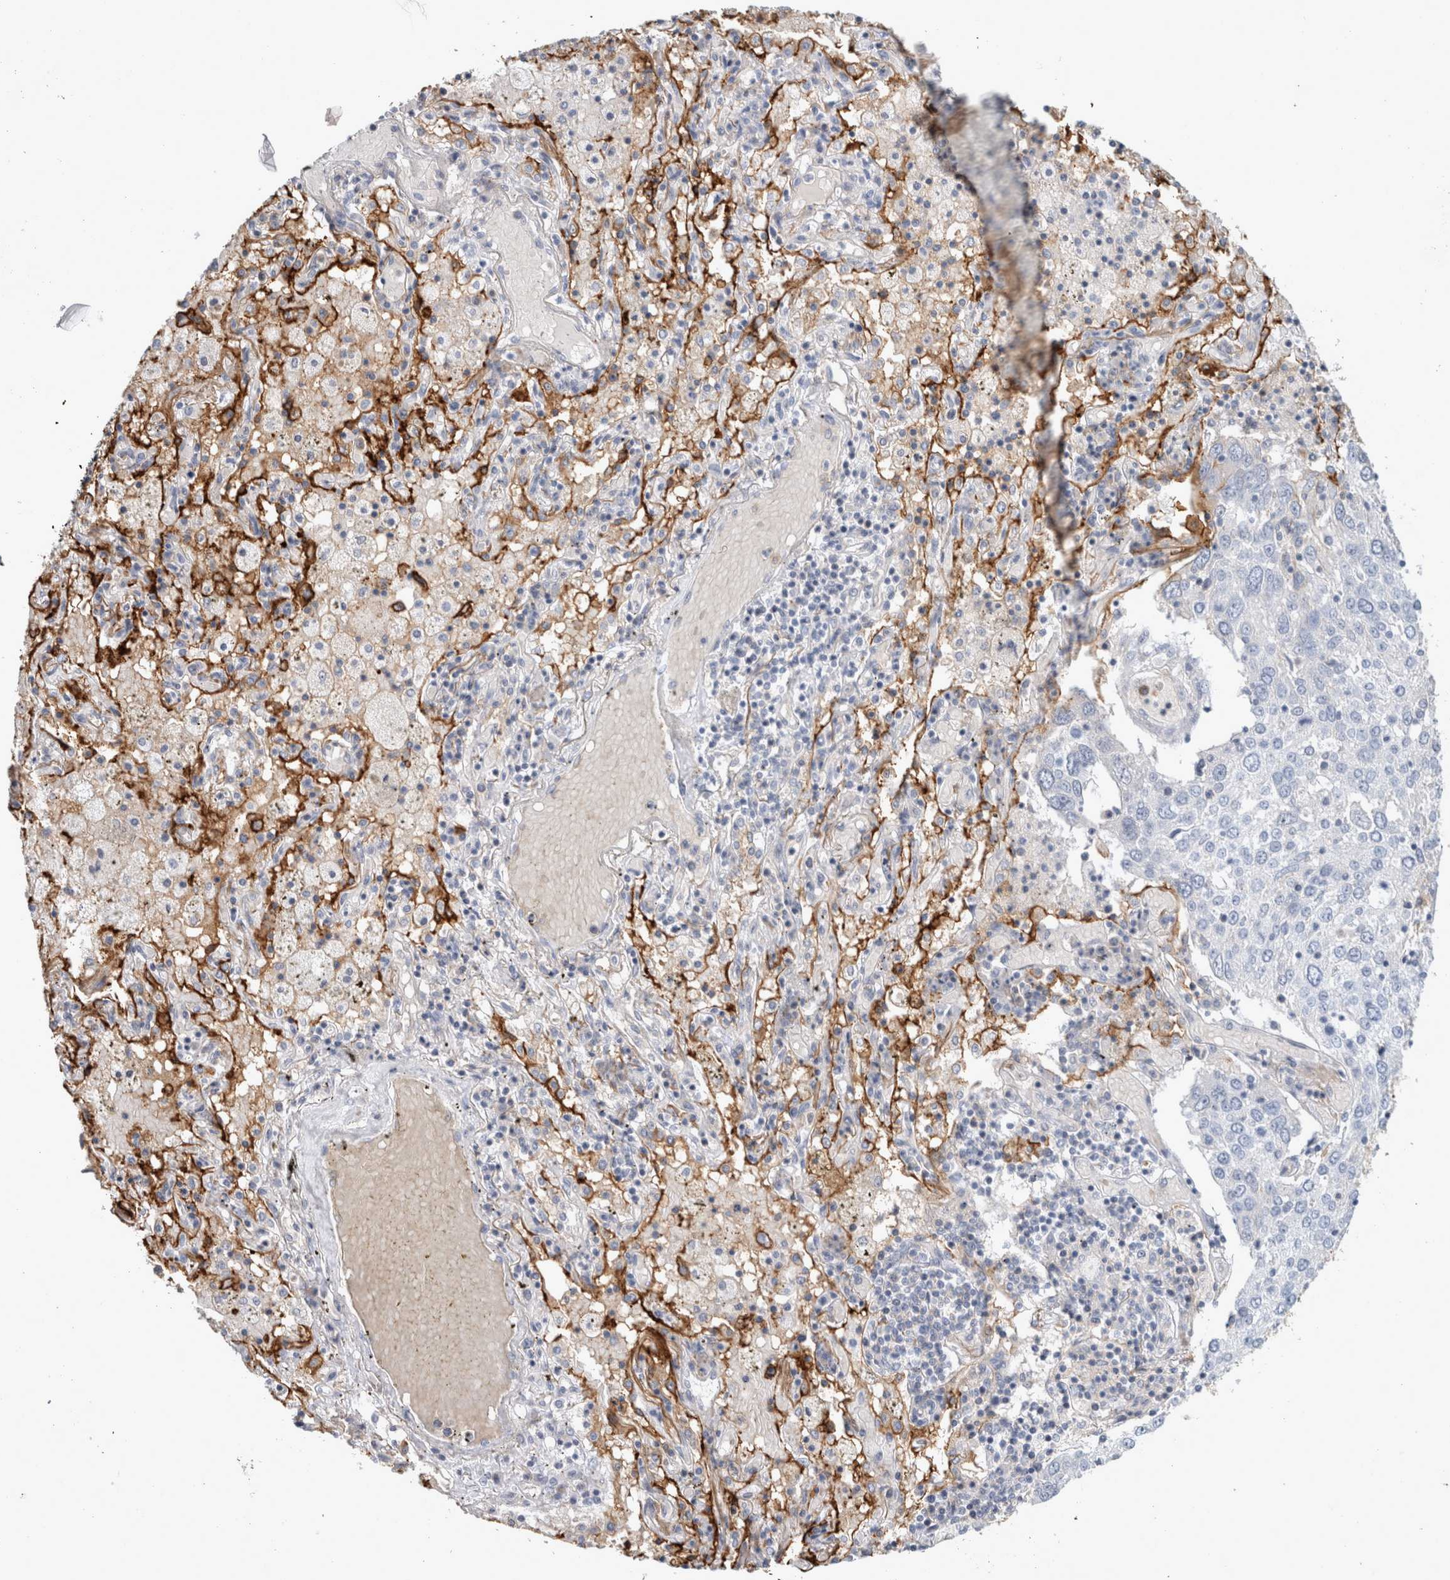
{"staining": {"intensity": "negative", "quantity": "none", "location": "none"}, "tissue": "lung cancer", "cell_type": "Tumor cells", "image_type": "cancer", "snomed": [{"axis": "morphology", "description": "Squamous cell carcinoma, NOS"}, {"axis": "topography", "description": "Lung"}], "caption": "There is no significant expression in tumor cells of lung cancer. (DAB IHC visualized using brightfield microscopy, high magnification).", "gene": "CD55", "patient": {"sex": "male", "age": 65}}